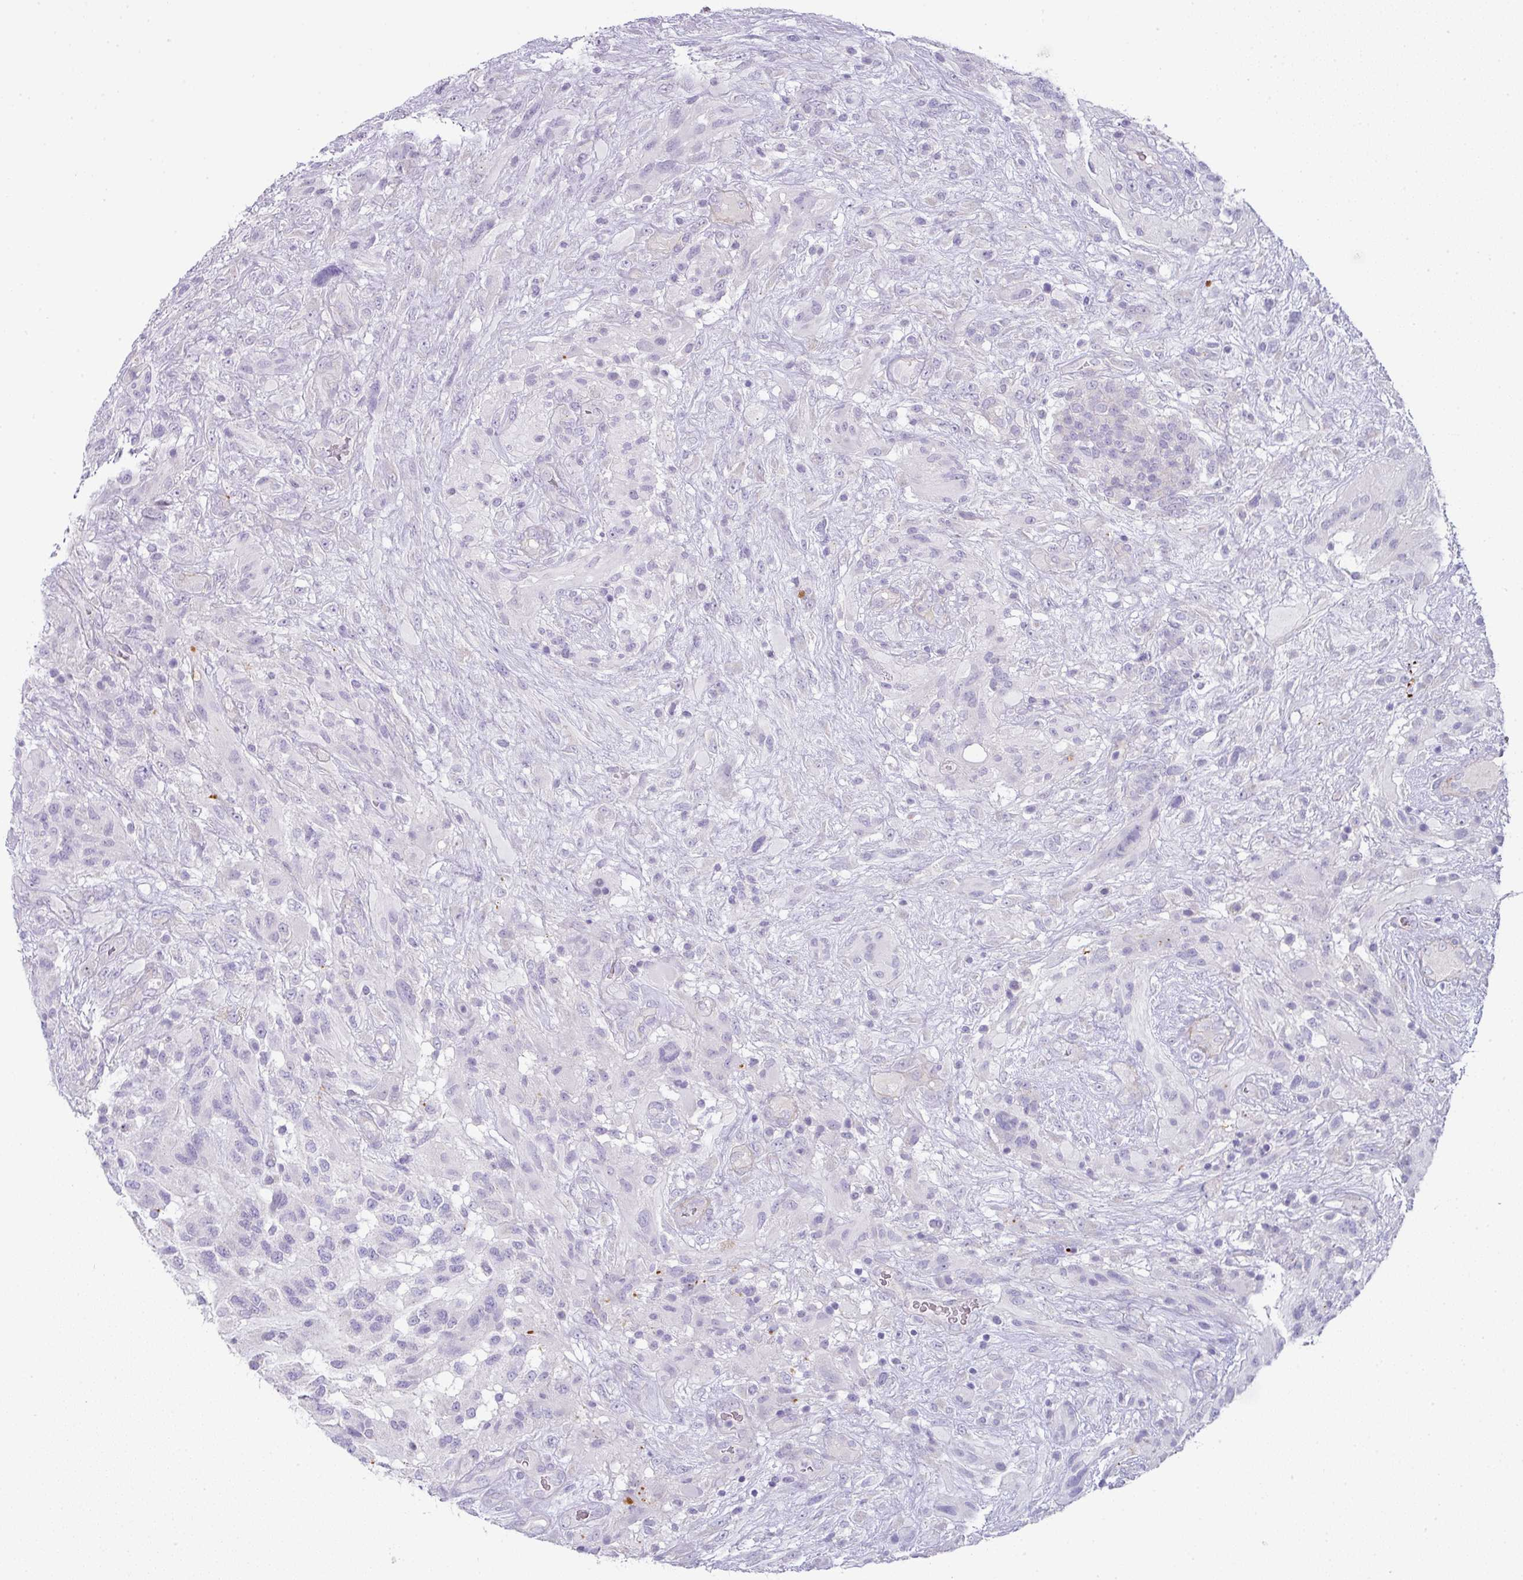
{"staining": {"intensity": "negative", "quantity": "none", "location": "none"}, "tissue": "glioma", "cell_type": "Tumor cells", "image_type": "cancer", "snomed": [{"axis": "morphology", "description": "Glioma, malignant, High grade"}, {"axis": "topography", "description": "Brain"}], "caption": "Human glioma stained for a protein using immunohistochemistry exhibits no positivity in tumor cells.", "gene": "OR52N1", "patient": {"sex": "male", "age": 61}}